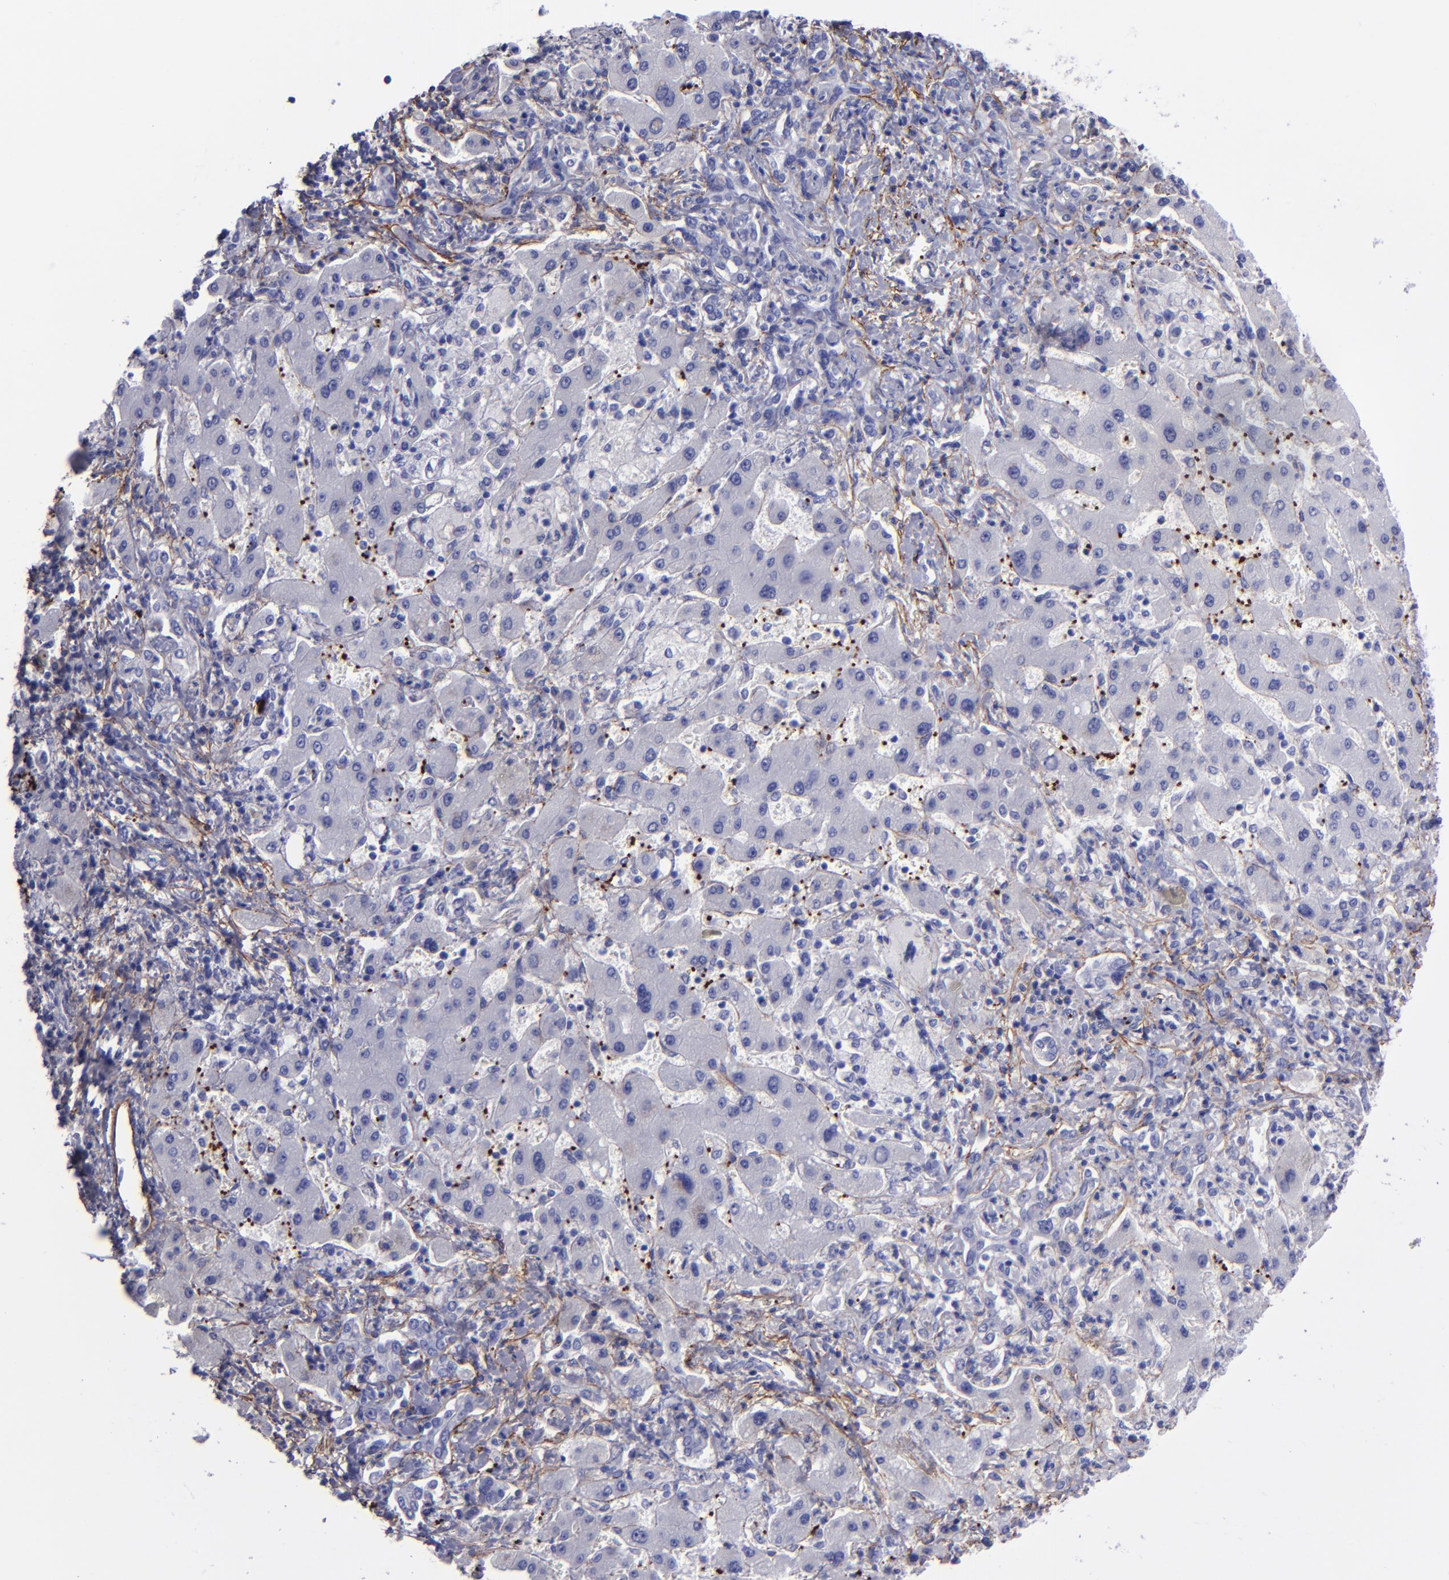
{"staining": {"intensity": "negative", "quantity": "none", "location": "none"}, "tissue": "liver cancer", "cell_type": "Tumor cells", "image_type": "cancer", "snomed": [{"axis": "morphology", "description": "Cholangiocarcinoma"}, {"axis": "topography", "description": "Liver"}], "caption": "A histopathology image of human liver cancer (cholangiocarcinoma) is negative for staining in tumor cells.", "gene": "EFCAB13", "patient": {"sex": "male", "age": 50}}